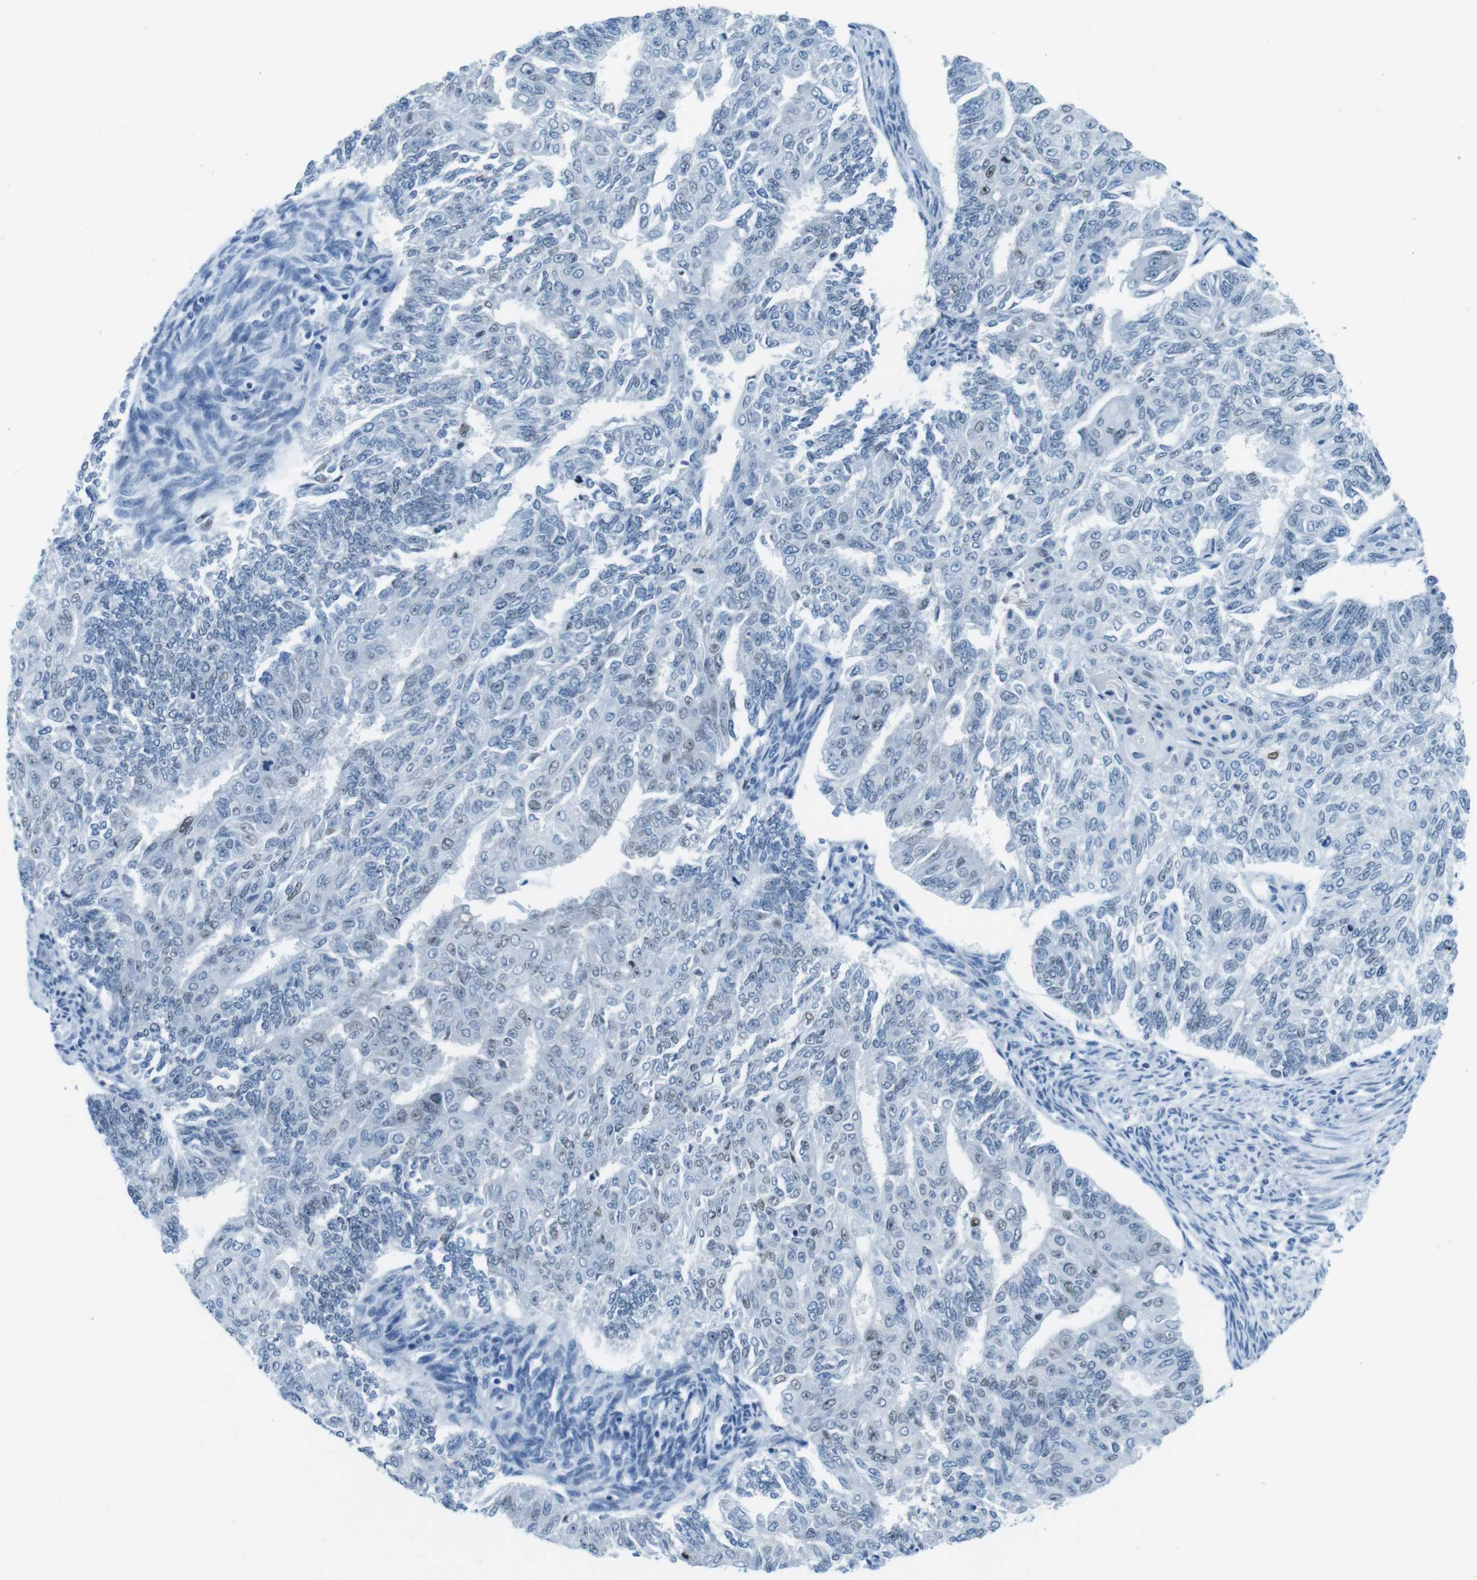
{"staining": {"intensity": "negative", "quantity": "none", "location": "none"}, "tissue": "endometrial cancer", "cell_type": "Tumor cells", "image_type": "cancer", "snomed": [{"axis": "morphology", "description": "Adenocarcinoma, NOS"}, {"axis": "topography", "description": "Endometrium"}], "caption": "A high-resolution image shows IHC staining of endometrial cancer, which exhibits no significant expression in tumor cells. (DAB (3,3'-diaminobenzidine) immunohistochemistry (IHC), high magnification).", "gene": "TFAP2C", "patient": {"sex": "female", "age": 32}}